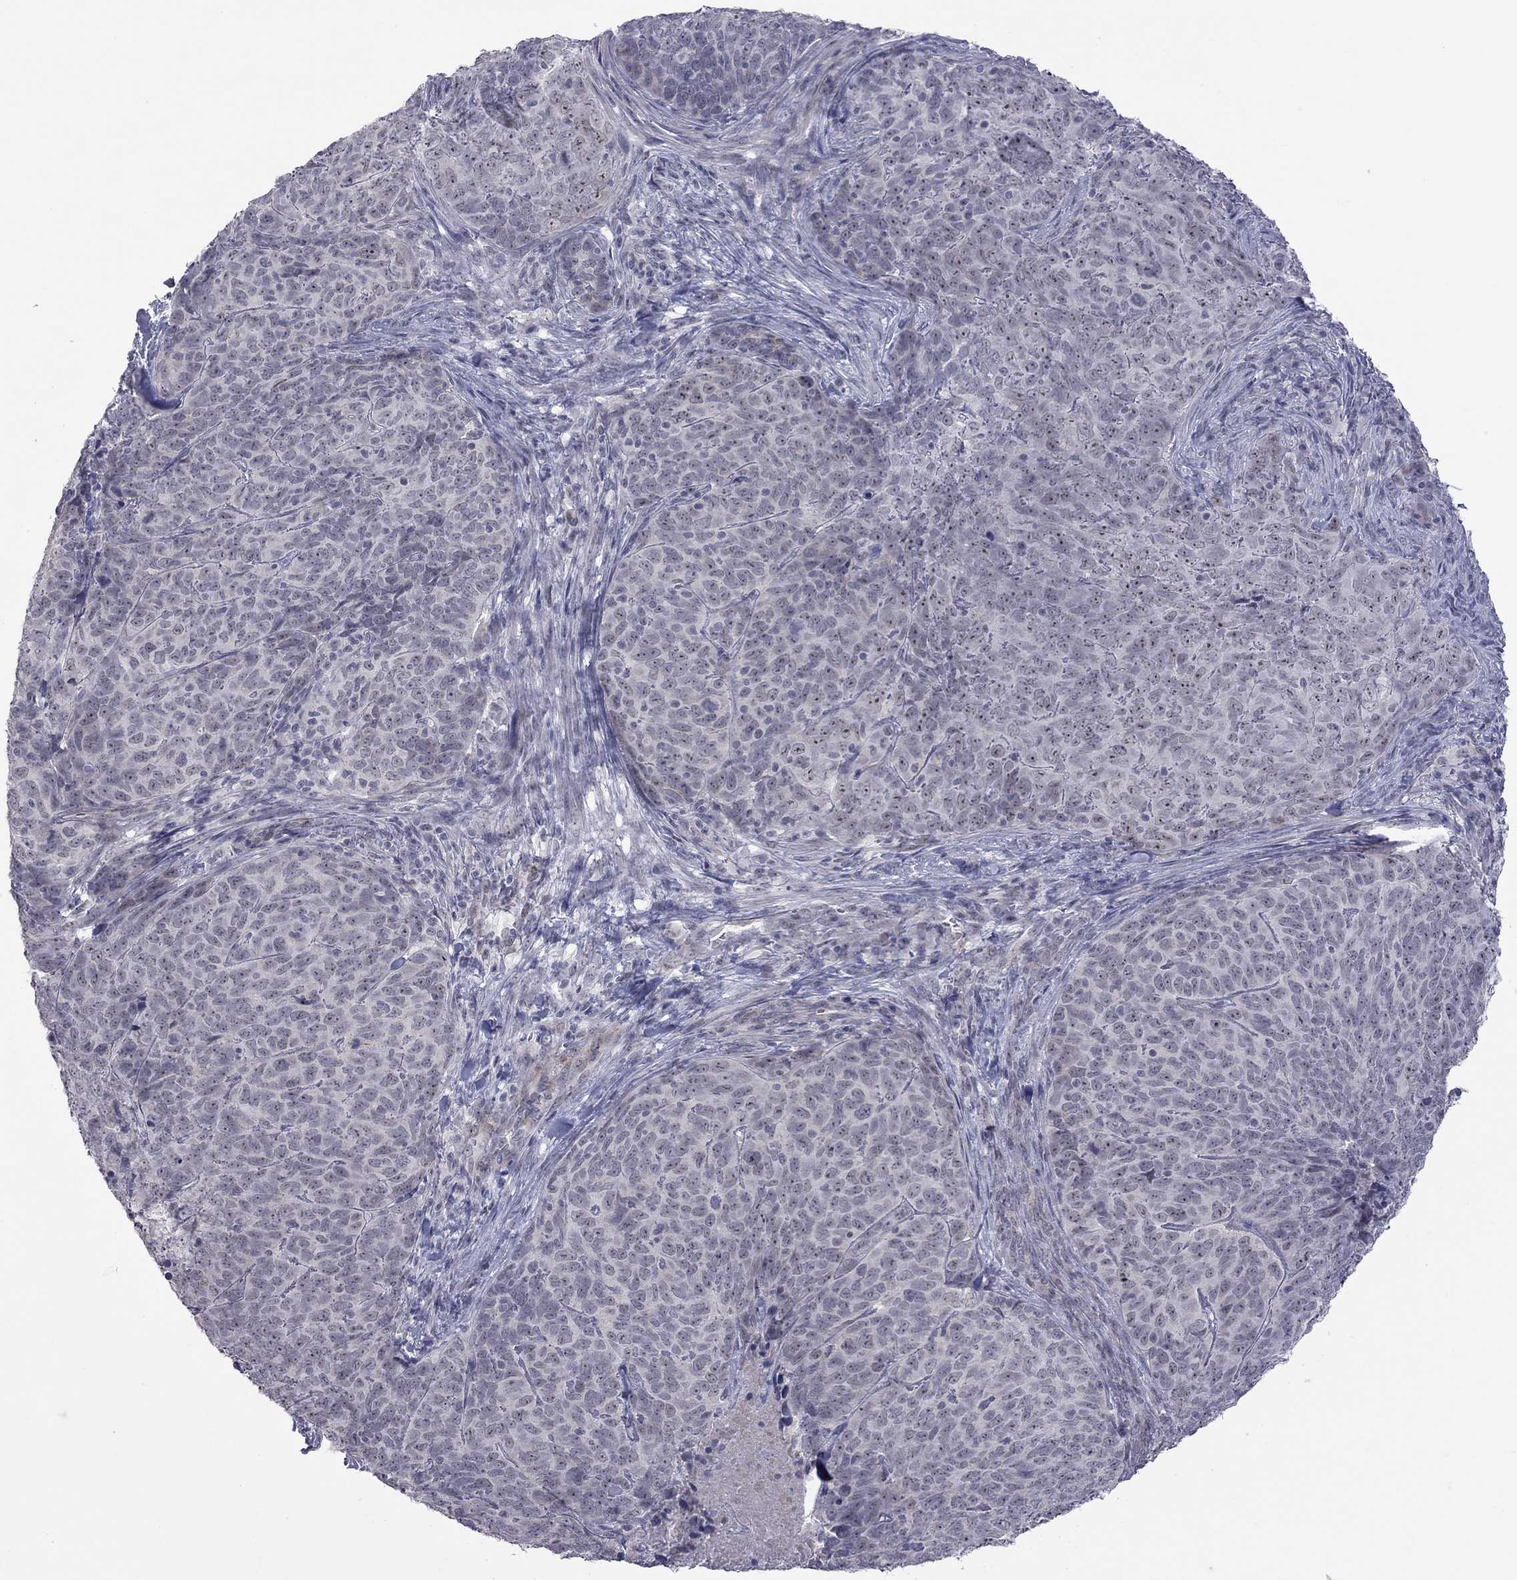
{"staining": {"intensity": "weak", "quantity": "25%-75%", "location": "nuclear"}, "tissue": "skin cancer", "cell_type": "Tumor cells", "image_type": "cancer", "snomed": [{"axis": "morphology", "description": "Squamous cell carcinoma, NOS"}, {"axis": "topography", "description": "Skin"}, {"axis": "topography", "description": "Anal"}], "caption": "Weak nuclear positivity is appreciated in about 25%-75% of tumor cells in squamous cell carcinoma (skin).", "gene": "GSG1L", "patient": {"sex": "female", "age": 51}}